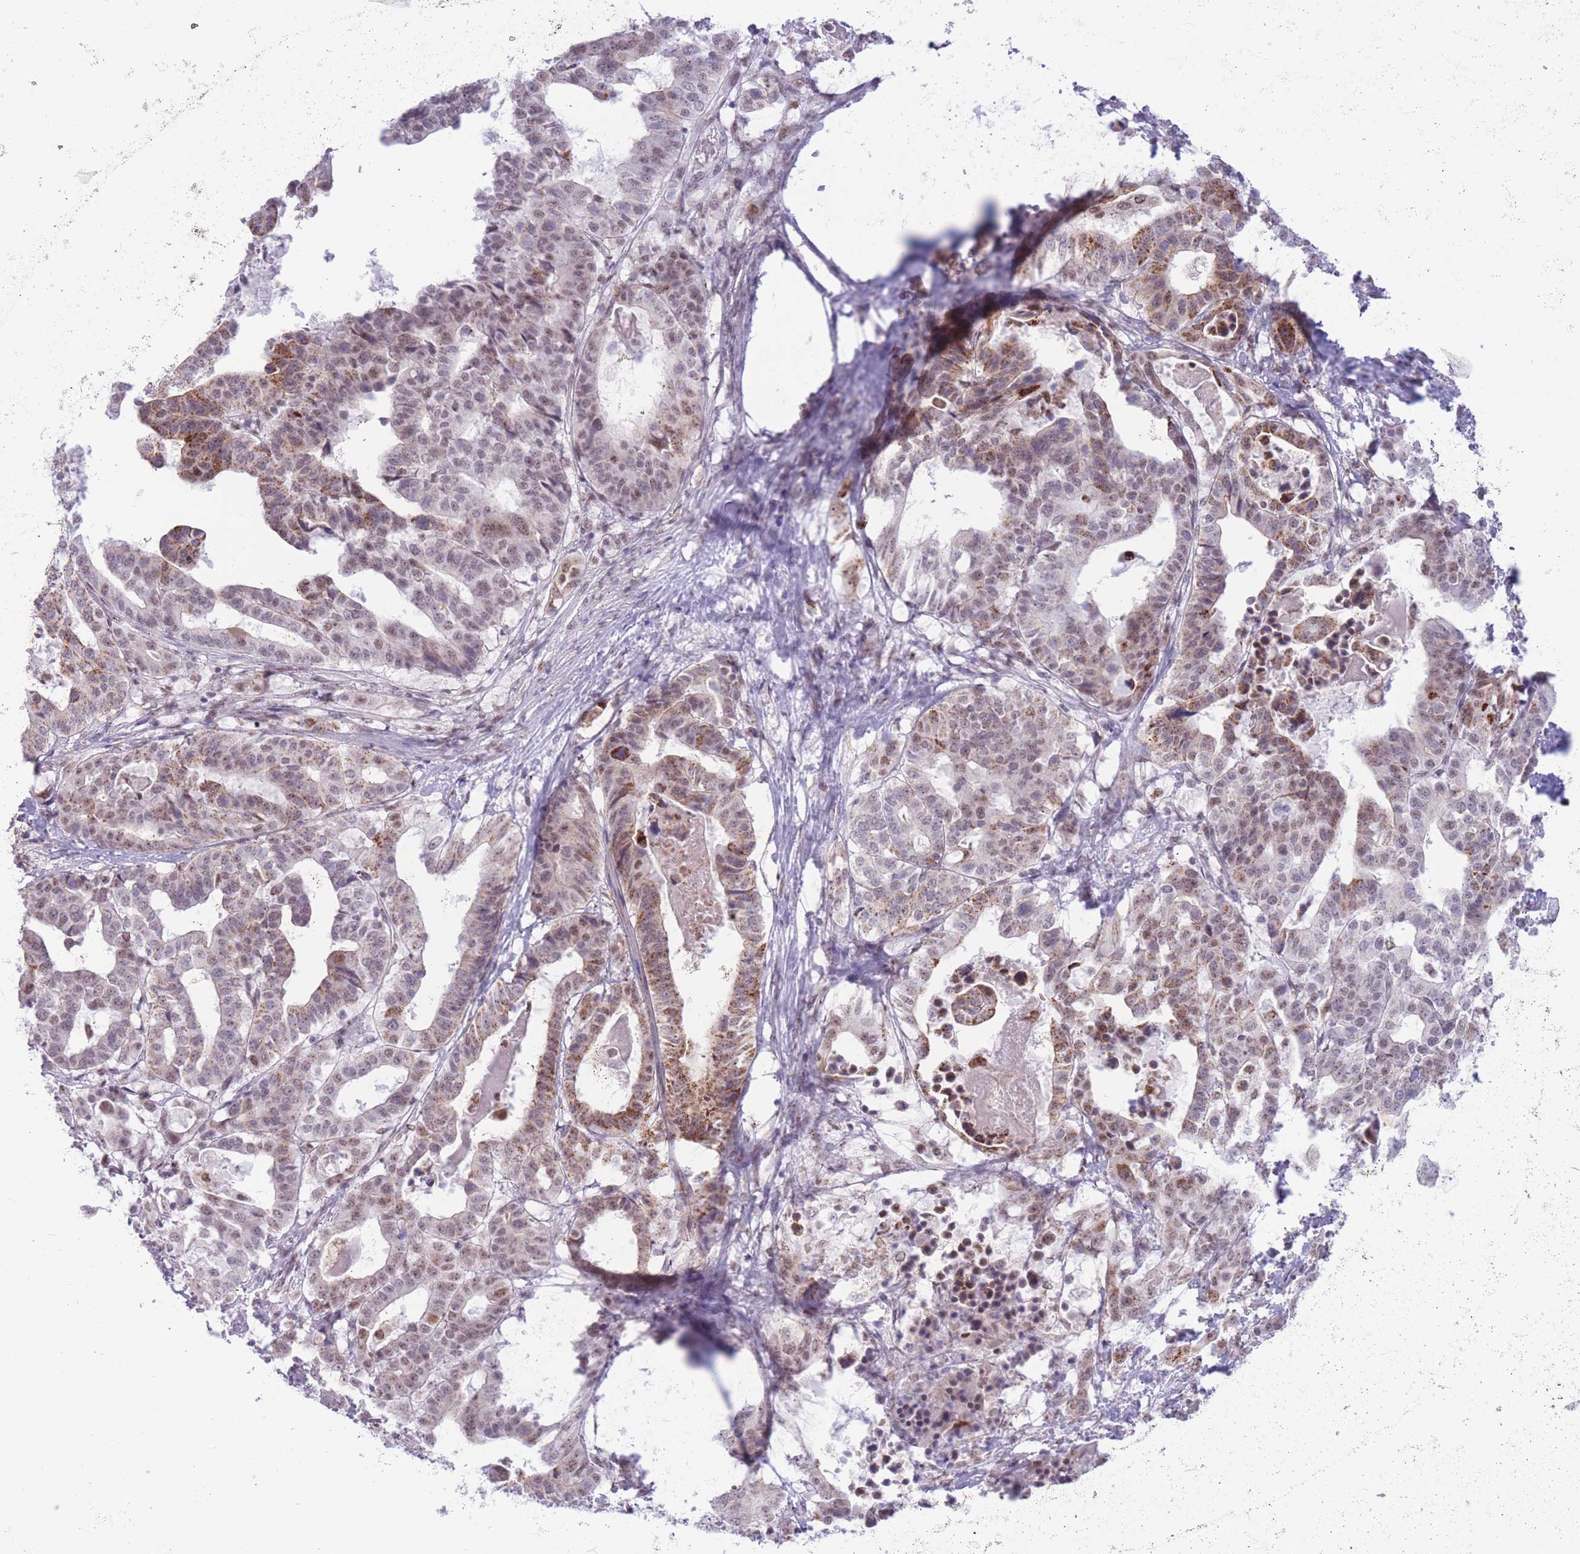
{"staining": {"intensity": "moderate", "quantity": "25%-75%", "location": "cytoplasmic/membranous"}, "tissue": "stomach cancer", "cell_type": "Tumor cells", "image_type": "cancer", "snomed": [{"axis": "morphology", "description": "Adenocarcinoma, NOS"}, {"axis": "topography", "description": "Stomach"}], "caption": "Protein staining of adenocarcinoma (stomach) tissue exhibits moderate cytoplasmic/membranous expression in approximately 25%-75% of tumor cells.", "gene": "CYP2B6", "patient": {"sex": "male", "age": 48}}